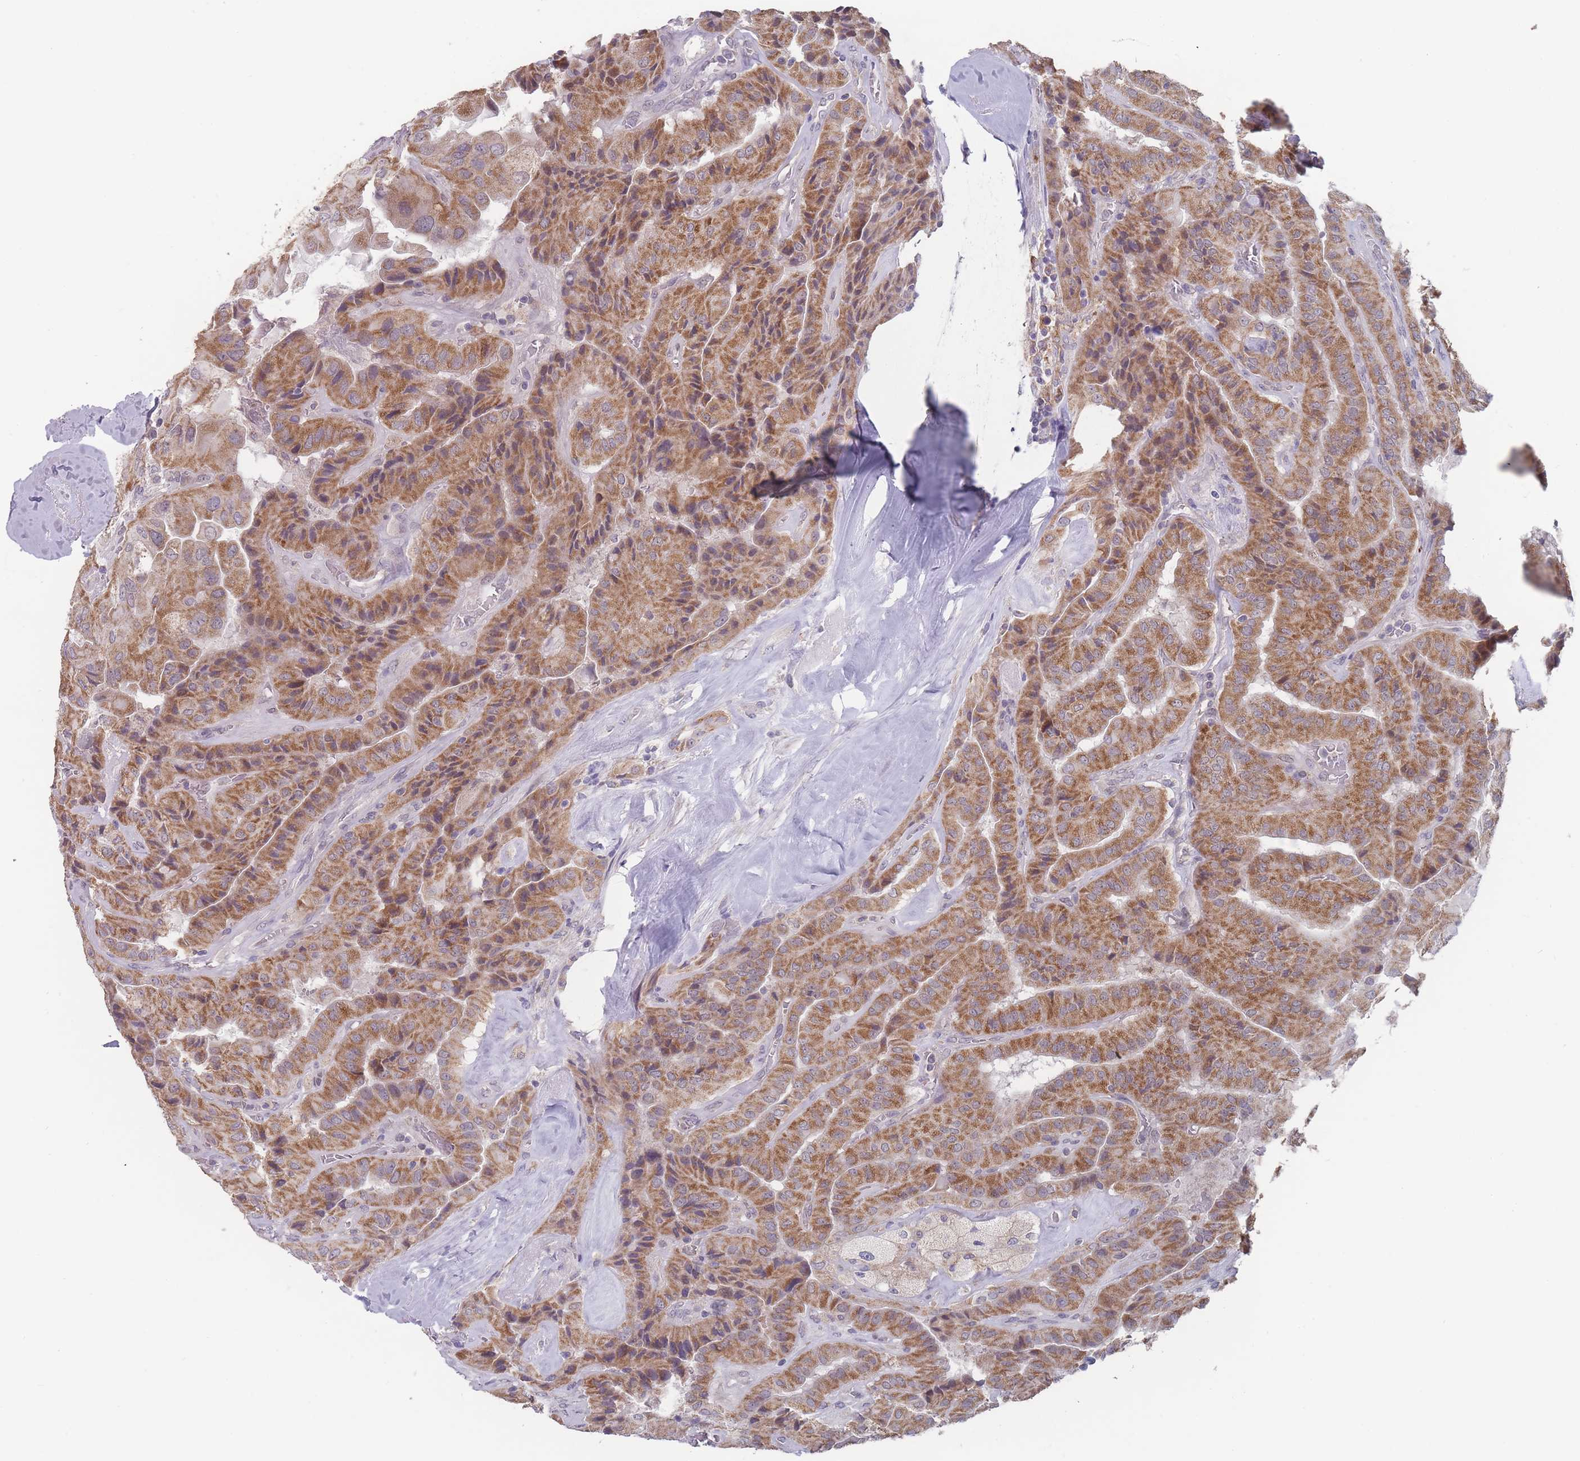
{"staining": {"intensity": "moderate", "quantity": ">75%", "location": "cytoplasmic/membranous"}, "tissue": "thyroid cancer", "cell_type": "Tumor cells", "image_type": "cancer", "snomed": [{"axis": "morphology", "description": "Normal tissue, NOS"}, {"axis": "morphology", "description": "Papillary adenocarcinoma, NOS"}, {"axis": "topography", "description": "Thyroid gland"}], "caption": "Human thyroid cancer (papillary adenocarcinoma) stained for a protein (brown) exhibits moderate cytoplasmic/membranous positive positivity in approximately >75% of tumor cells.", "gene": "PEX7", "patient": {"sex": "female", "age": 59}}